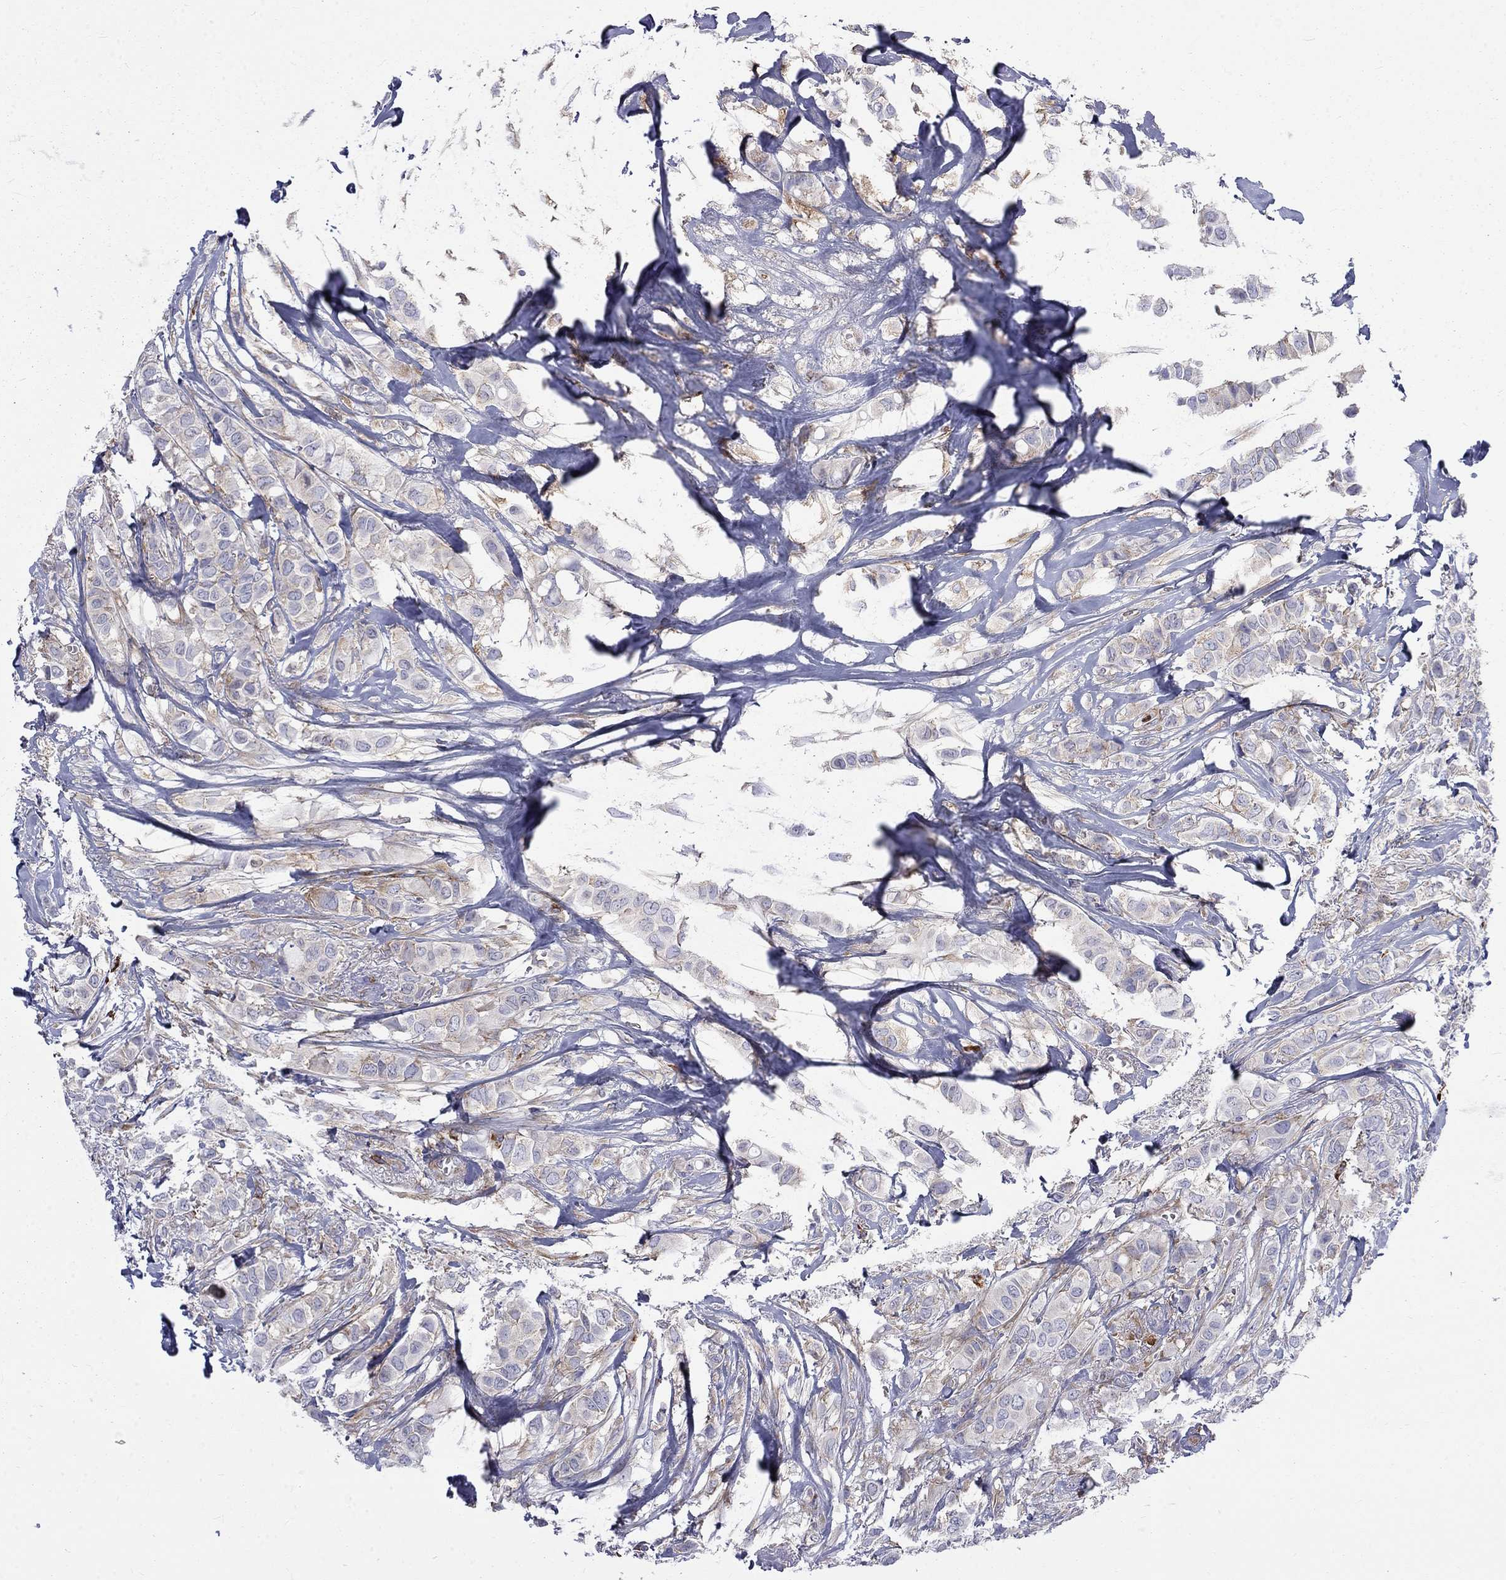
{"staining": {"intensity": "moderate", "quantity": "<25%", "location": "cytoplasmic/membranous"}, "tissue": "breast cancer", "cell_type": "Tumor cells", "image_type": "cancer", "snomed": [{"axis": "morphology", "description": "Duct carcinoma"}, {"axis": "topography", "description": "Breast"}], "caption": "A brown stain labels moderate cytoplasmic/membranous expression of a protein in human breast invasive ductal carcinoma tumor cells. The protein is stained brown, and the nuclei are stained in blue (DAB IHC with brightfield microscopy, high magnification).", "gene": "PABPC4", "patient": {"sex": "female", "age": 85}}